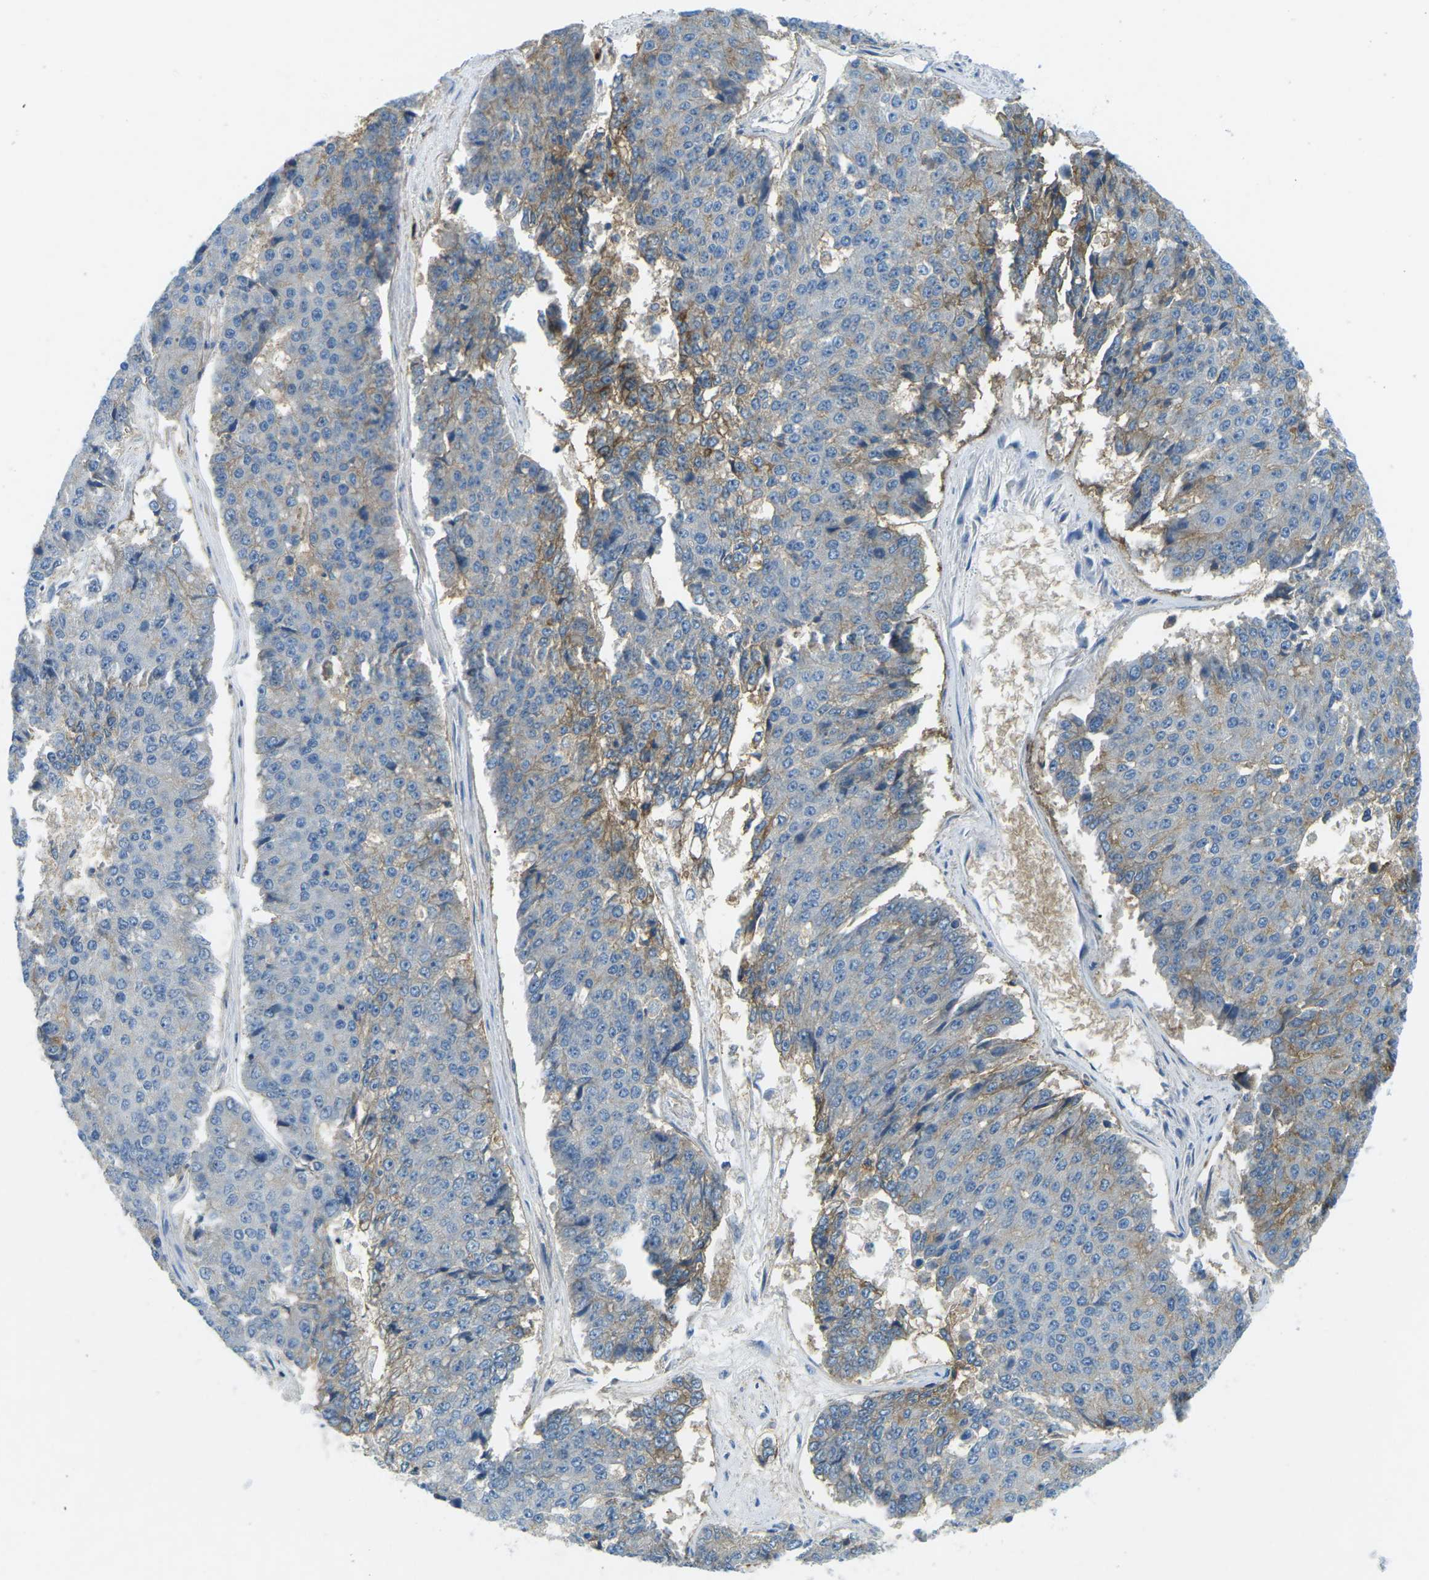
{"staining": {"intensity": "moderate", "quantity": "<25%", "location": "cytoplasmic/membranous"}, "tissue": "pancreatic cancer", "cell_type": "Tumor cells", "image_type": "cancer", "snomed": [{"axis": "morphology", "description": "Adenocarcinoma, NOS"}, {"axis": "topography", "description": "Pancreas"}], "caption": "Tumor cells reveal low levels of moderate cytoplasmic/membranous staining in approximately <25% of cells in adenocarcinoma (pancreatic).", "gene": "CD47", "patient": {"sex": "male", "age": 50}}